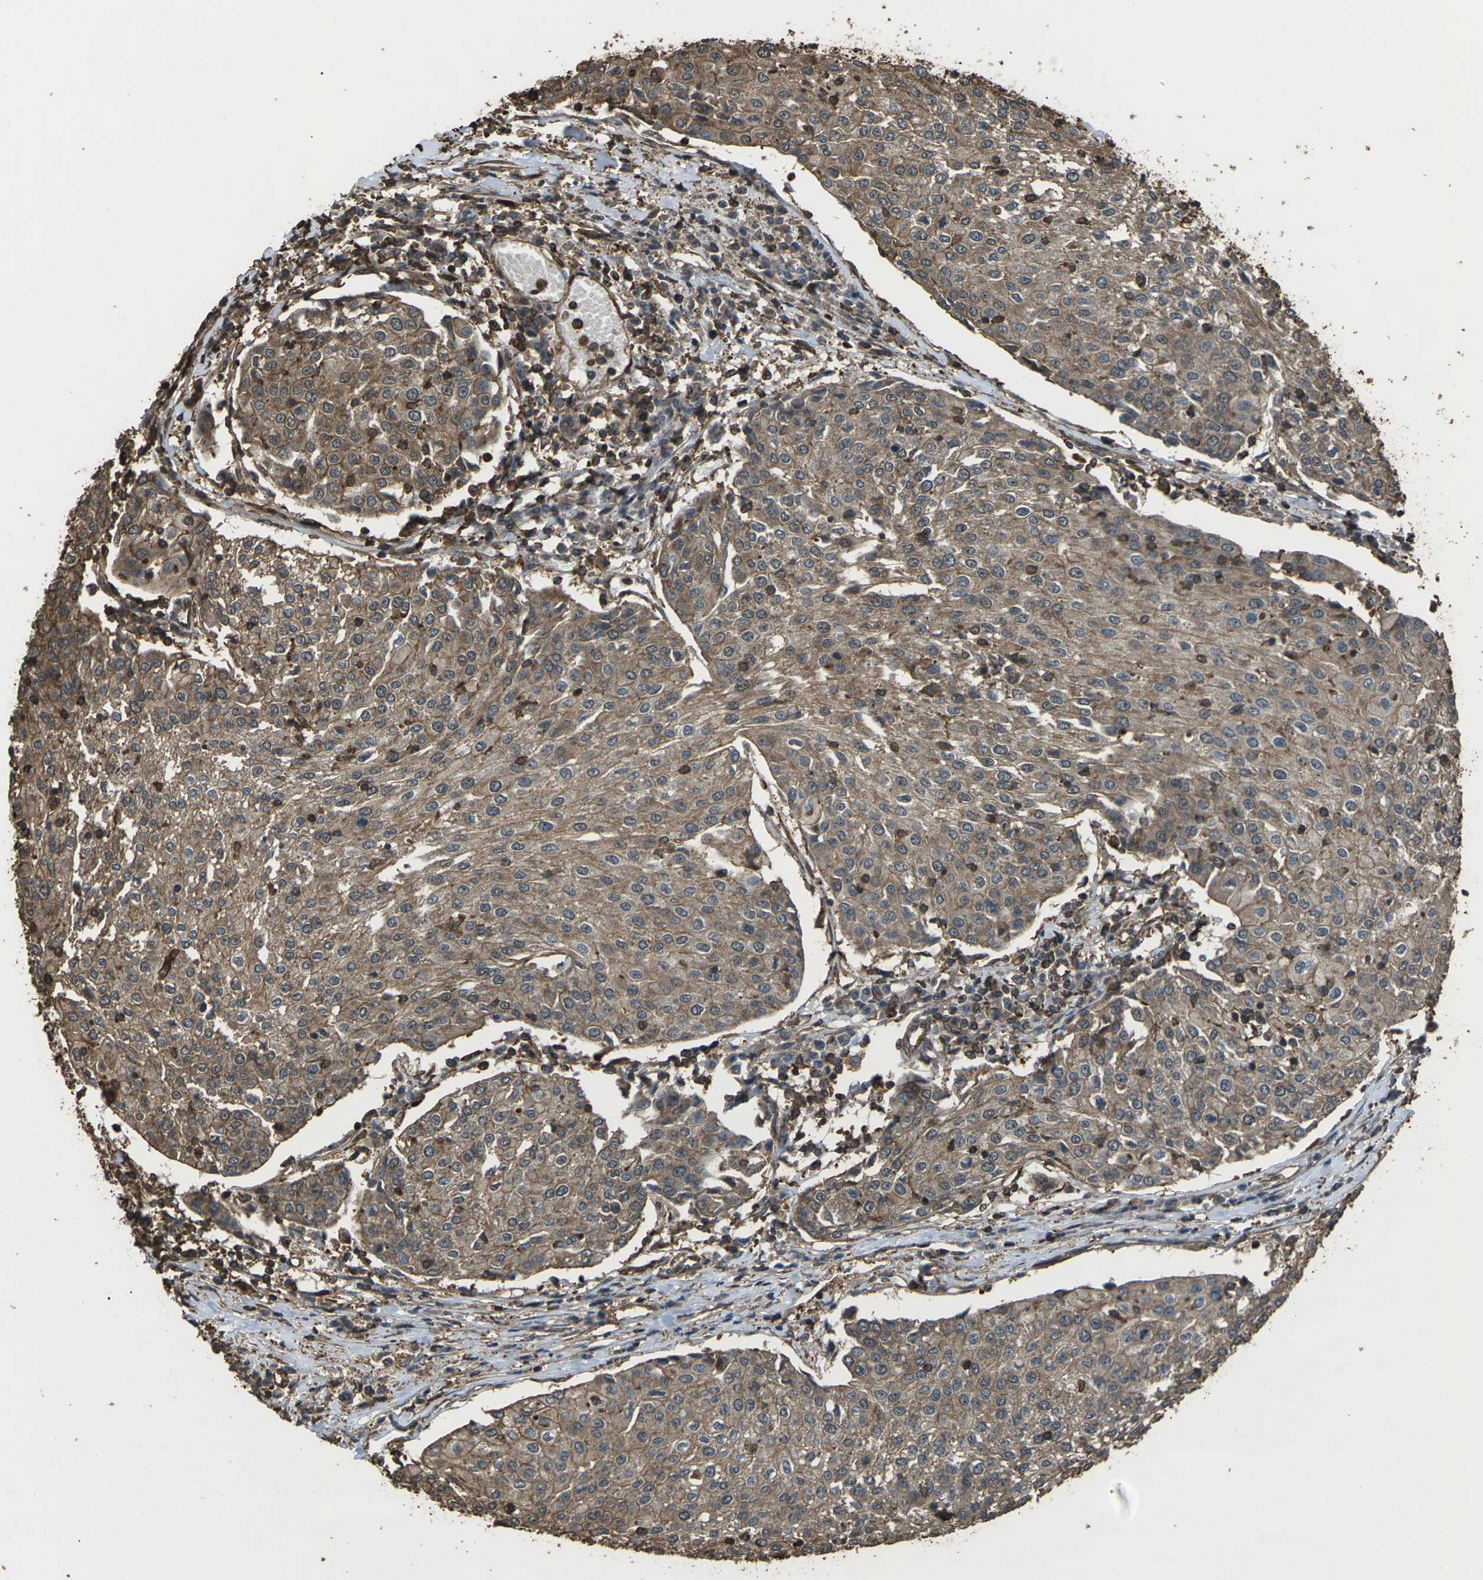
{"staining": {"intensity": "moderate", "quantity": ">75%", "location": "cytoplasmic/membranous"}, "tissue": "urothelial cancer", "cell_type": "Tumor cells", "image_type": "cancer", "snomed": [{"axis": "morphology", "description": "Urothelial carcinoma, High grade"}, {"axis": "topography", "description": "Urinary bladder"}], "caption": "Immunohistochemical staining of human high-grade urothelial carcinoma demonstrates medium levels of moderate cytoplasmic/membranous protein staining in approximately >75% of tumor cells.", "gene": "DHPS", "patient": {"sex": "female", "age": 85}}